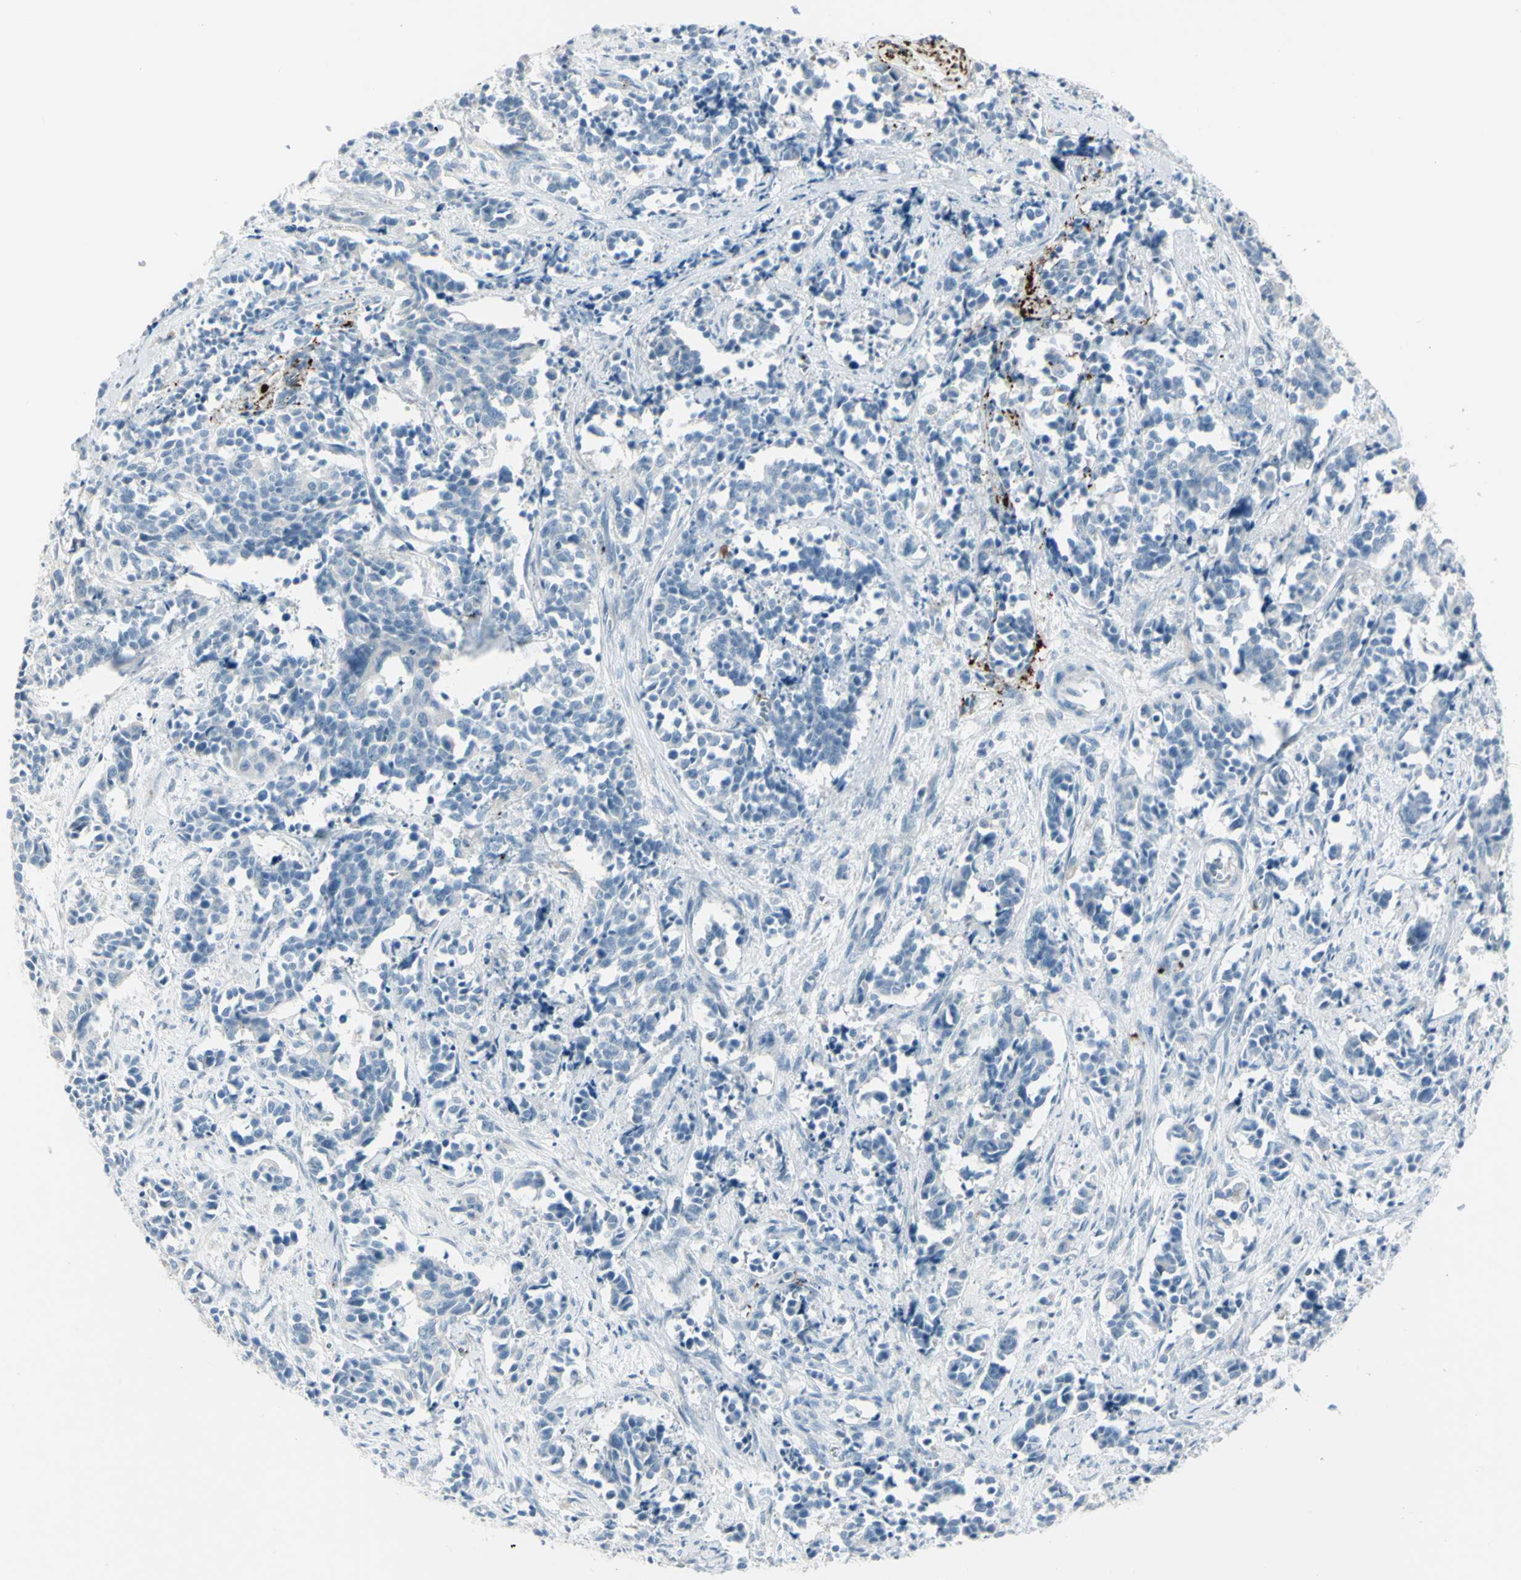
{"staining": {"intensity": "negative", "quantity": "none", "location": "none"}, "tissue": "cervical cancer", "cell_type": "Tumor cells", "image_type": "cancer", "snomed": [{"axis": "morphology", "description": "Normal tissue, NOS"}, {"axis": "morphology", "description": "Squamous cell carcinoma, NOS"}, {"axis": "topography", "description": "Cervix"}], "caption": "Immunohistochemical staining of human squamous cell carcinoma (cervical) shows no significant expression in tumor cells.", "gene": "GPR34", "patient": {"sex": "female", "age": 35}}